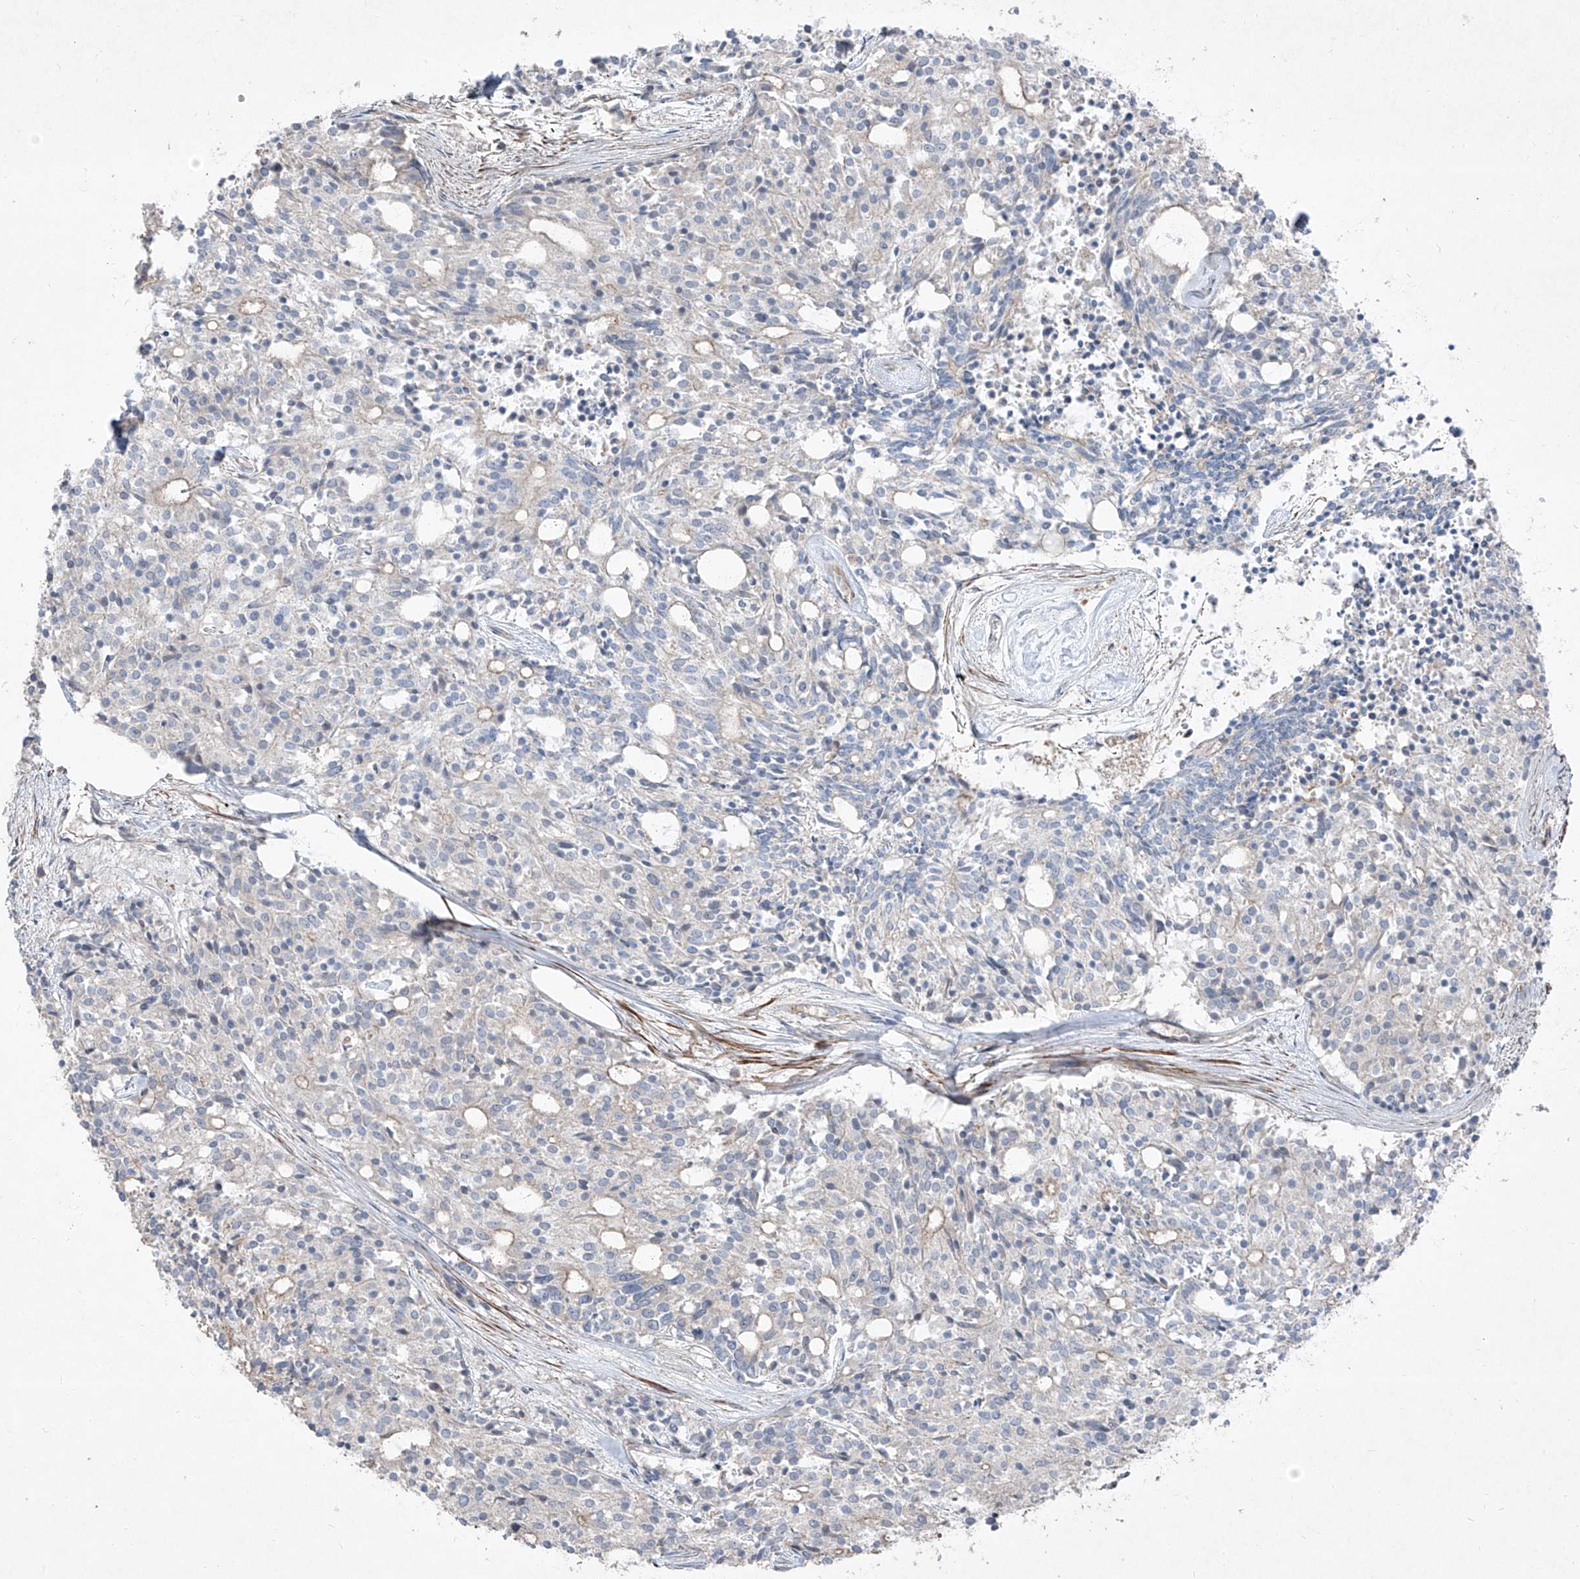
{"staining": {"intensity": "negative", "quantity": "none", "location": "none"}, "tissue": "carcinoid", "cell_type": "Tumor cells", "image_type": "cancer", "snomed": [{"axis": "morphology", "description": "Carcinoid, malignant, NOS"}, {"axis": "topography", "description": "Pancreas"}], "caption": "DAB (3,3'-diaminobenzidine) immunohistochemical staining of carcinoid reveals no significant staining in tumor cells.", "gene": "UFD1", "patient": {"sex": "female", "age": 54}}